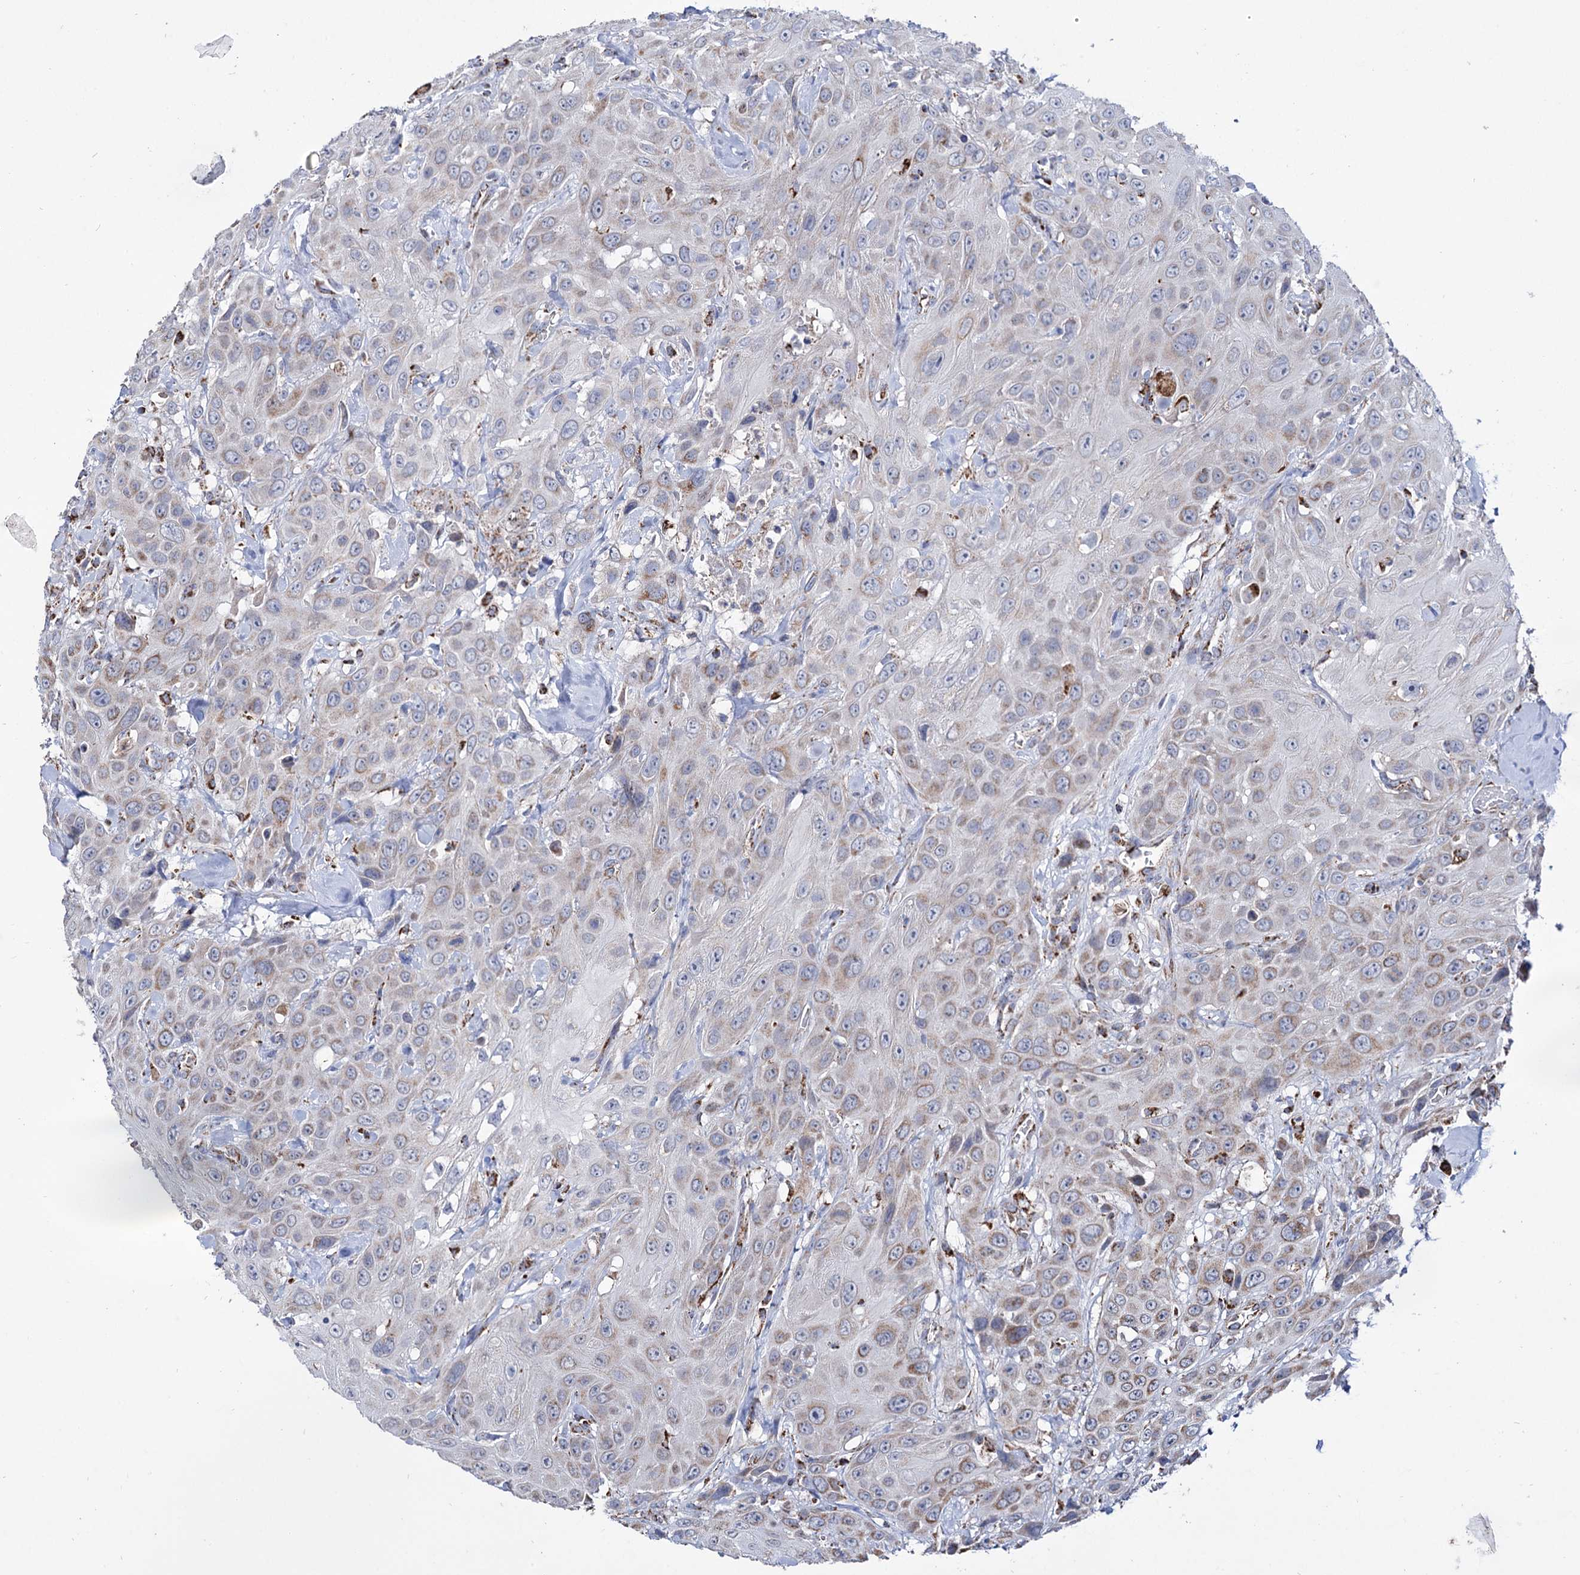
{"staining": {"intensity": "weak", "quantity": "25%-75%", "location": "cytoplasmic/membranous"}, "tissue": "head and neck cancer", "cell_type": "Tumor cells", "image_type": "cancer", "snomed": [{"axis": "morphology", "description": "Squamous cell carcinoma, NOS"}, {"axis": "topography", "description": "Head-Neck"}], "caption": "The photomicrograph displays a brown stain indicating the presence of a protein in the cytoplasmic/membranous of tumor cells in head and neck cancer (squamous cell carcinoma). (DAB IHC, brown staining for protein, blue staining for nuclei).", "gene": "ABHD10", "patient": {"sex": "male", "age": 81}}